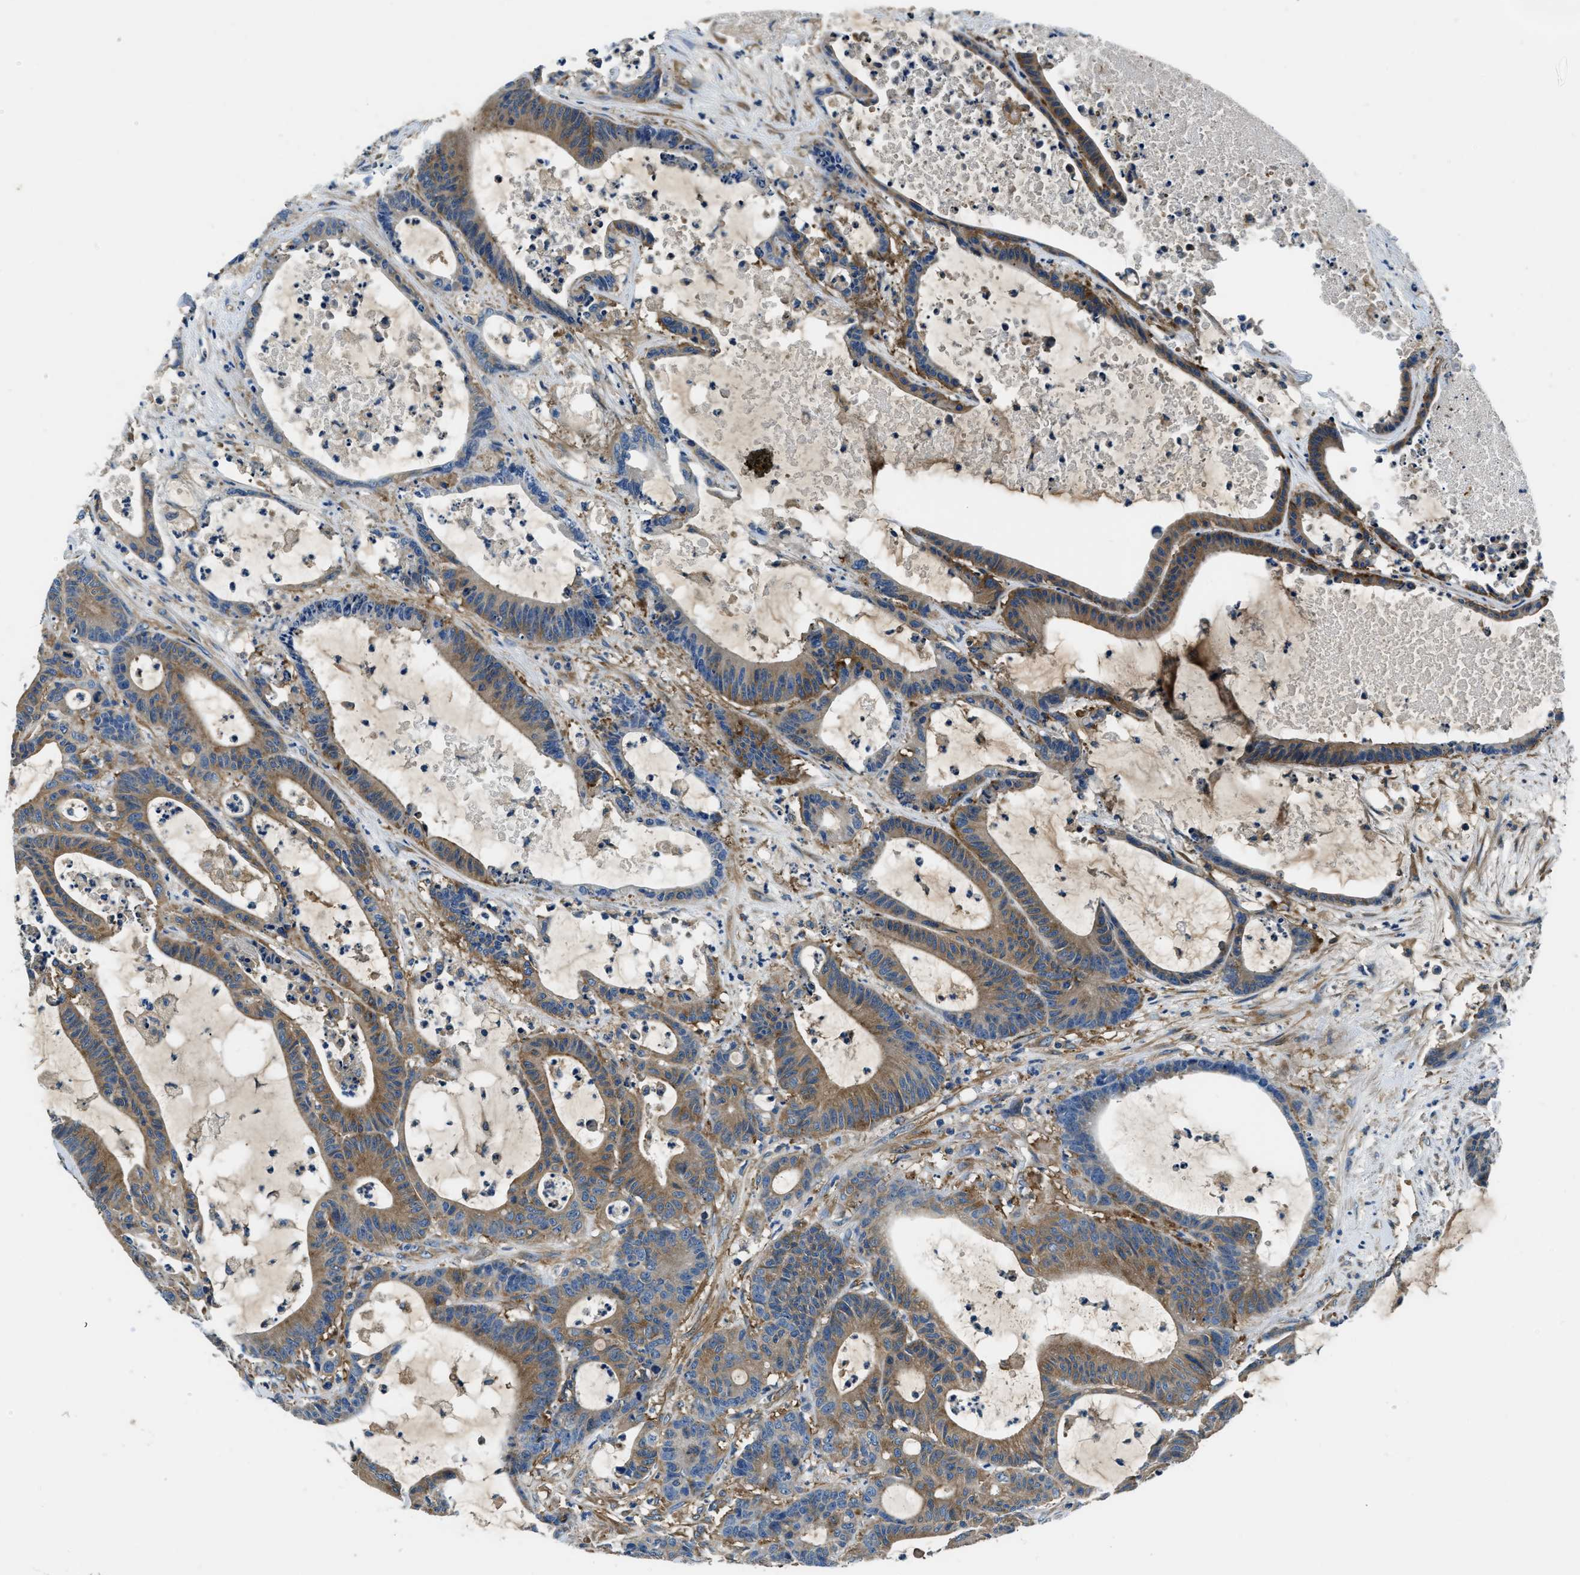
{"staining": {"intensity": "moderate", "quantity": ">75%", "location": "cytoplasmic/membranous"}, "tissue": "colorectal cancer", "cell_type": "Tumor cells", "image_type": "cancer", "snomed": [{"axis": "morphology", "description": "Adenocarcinoma, NOS"}, {"axis": "topography", "description": "Colon"}], "caption": "A brown stain shows moderate cytoplasmic/membranous positivity of a protein in colorectal cancer (adenocarcinoma) tumor cells.", "gene": "EEA1", "patient": {"sex": "female", "age": 84}}